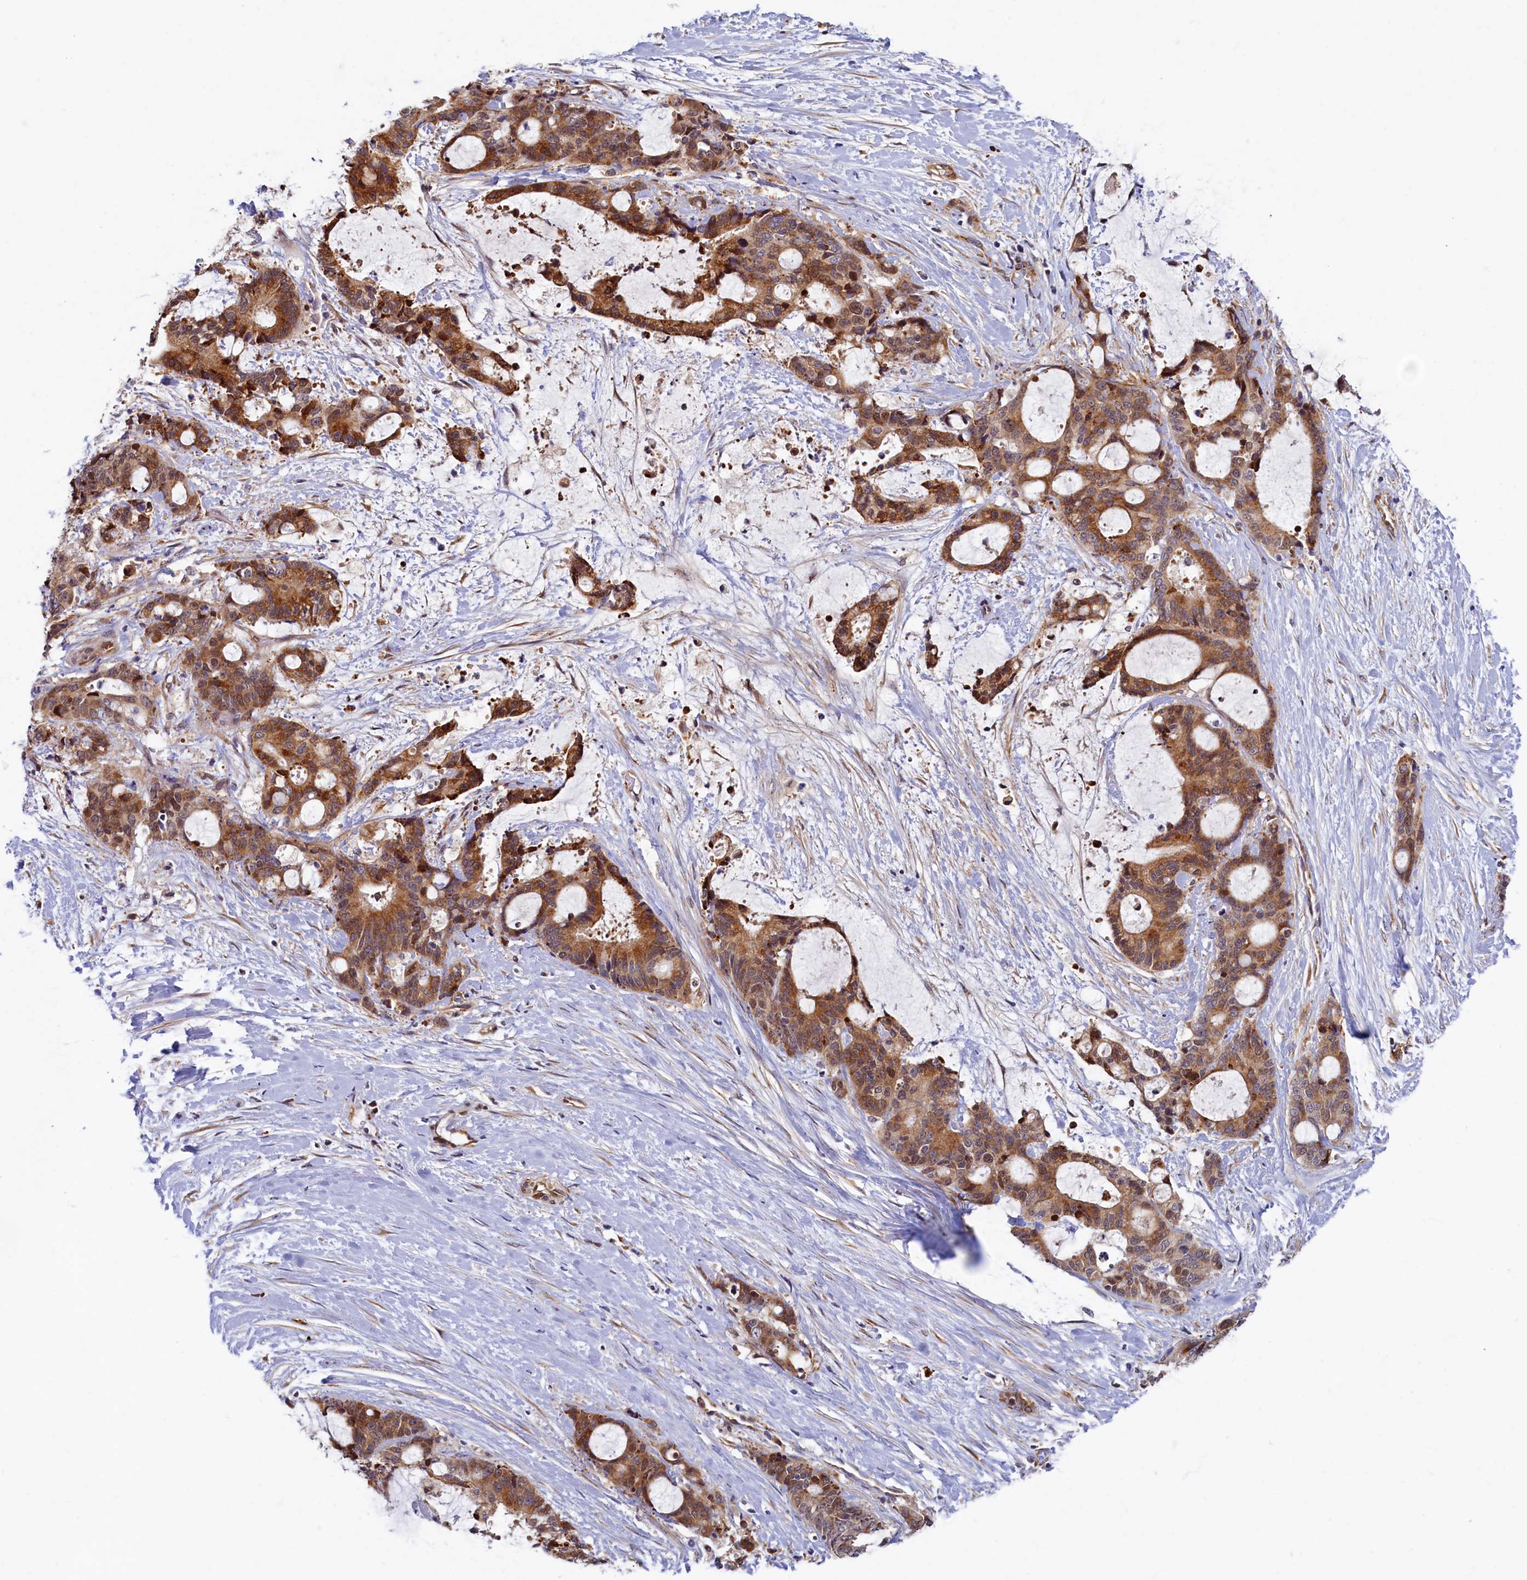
{"staining": {"intensity": "moderate", "quantity": ">75%", "location": "cytoplasmic/membranous,nuclear"}, "tissue": "liver cancer", "cell_type": "Tumor cells", "image_type": "cancer", "snomed": [{"axis": "morphology", "description": "Normal tissue, NOS"}, {"axis": "morphology", "description": "Cholangiocarcinoma"}, {"axis": "topography", "description": "Liver"}, {"axis": "topography", "description": "Peripheral nerve tissue"}], "caption": "Protein staining of cholangiocarcinoma (liver) tissue displays moderate cytoplasmic/membranous and nuclear positivity in about >75% of tumor cells.", "gene": "SLC16A14", "patient": {"sex": "female", "age": 73}}